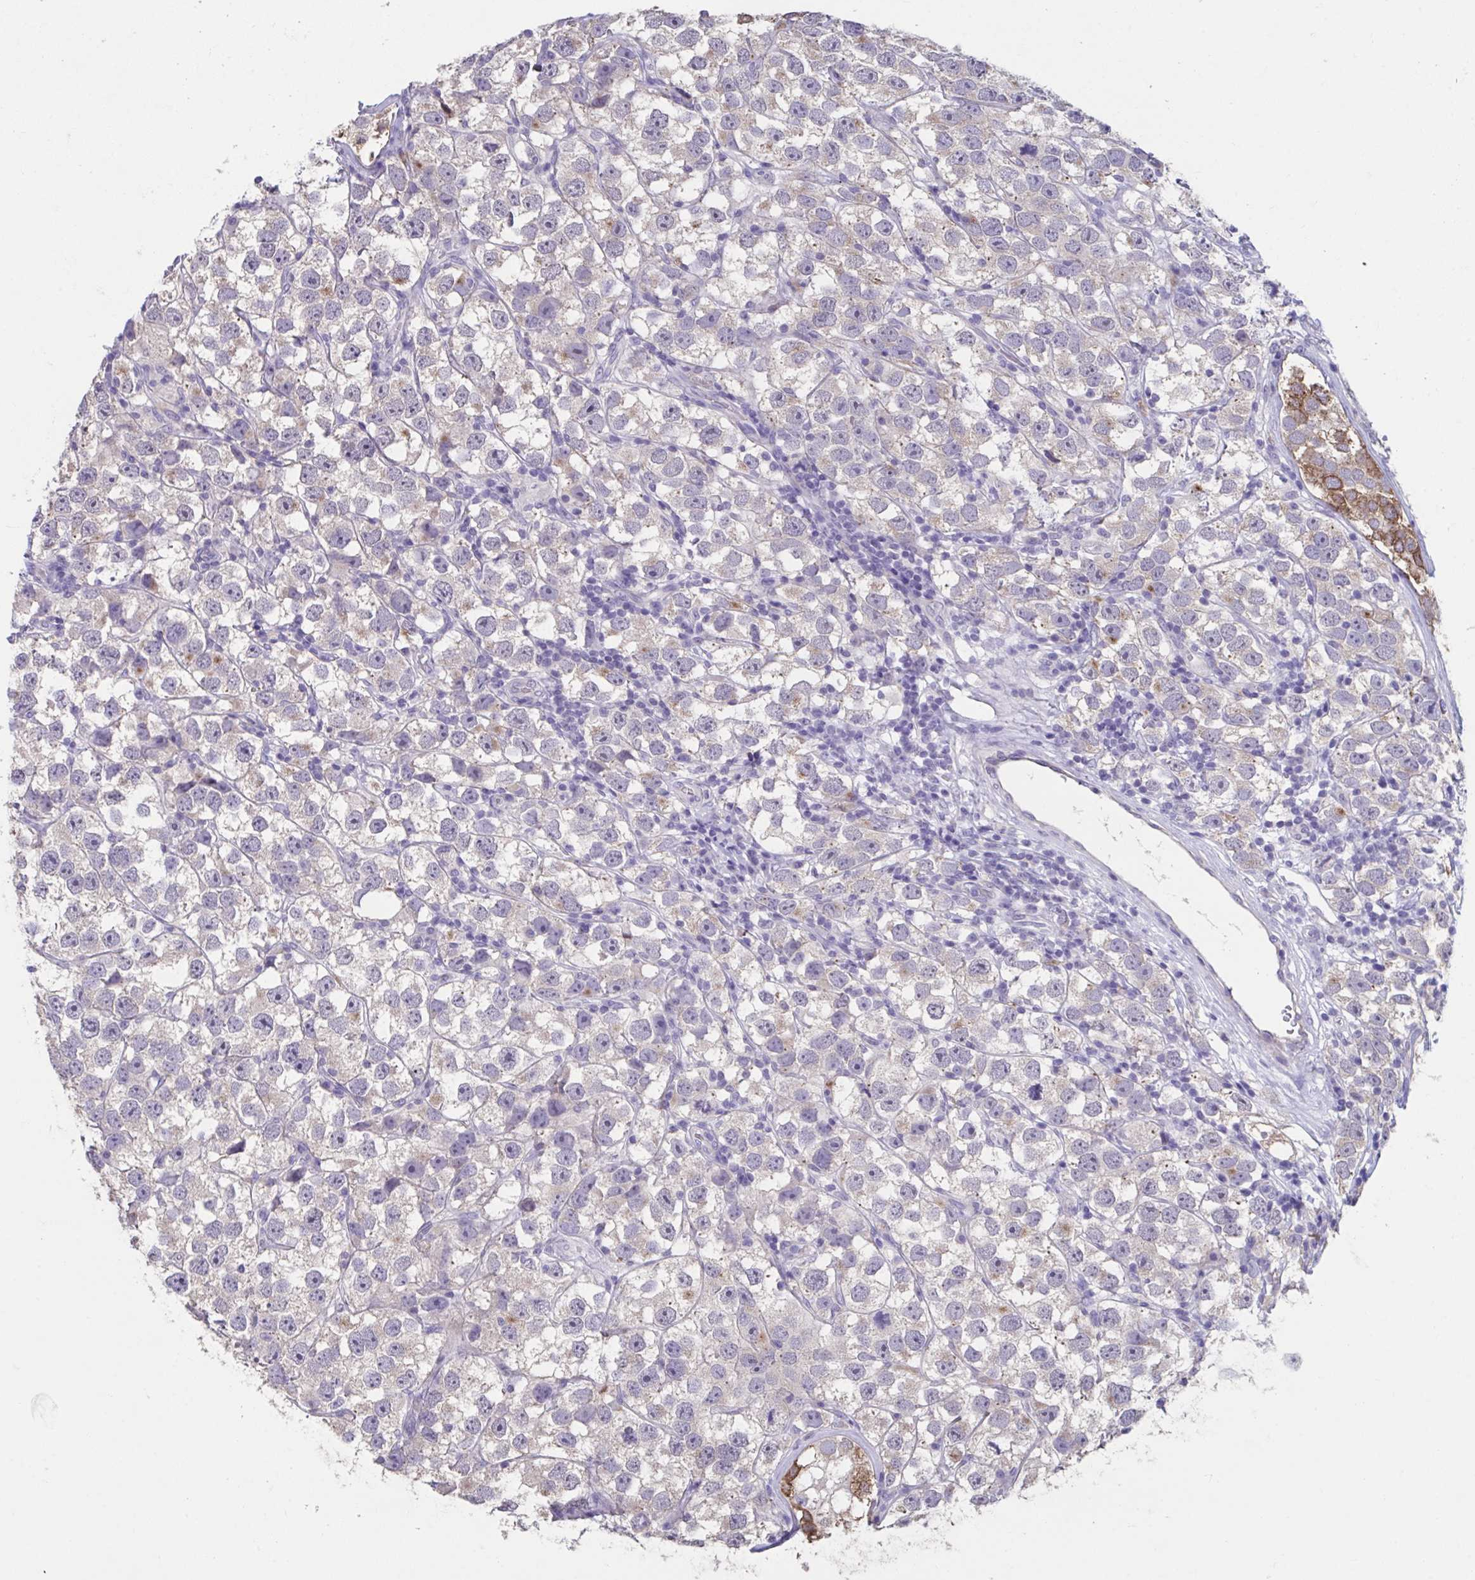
{"staining": {"intensity": "weak", "quantity": "<25%", "location": "cytoplasmic/membranous"}, "tissue": "testis cancer", "cell_type": "Tumor cells", "image_type": "cancer", "snomed": [{"axis": "morphology", "description": "Seminoma, NOS"}, {"axis": "topography", "description": "Testis"}], "caption": "Tumor cells are negative for brown protein staining in testis cancer (seminoma). (Brightfield microscopy of DAB immunohistochemistry (IHC) at high magnification).", "gene": "GPR162", "patient": {"sex": "male", "age": 26}}